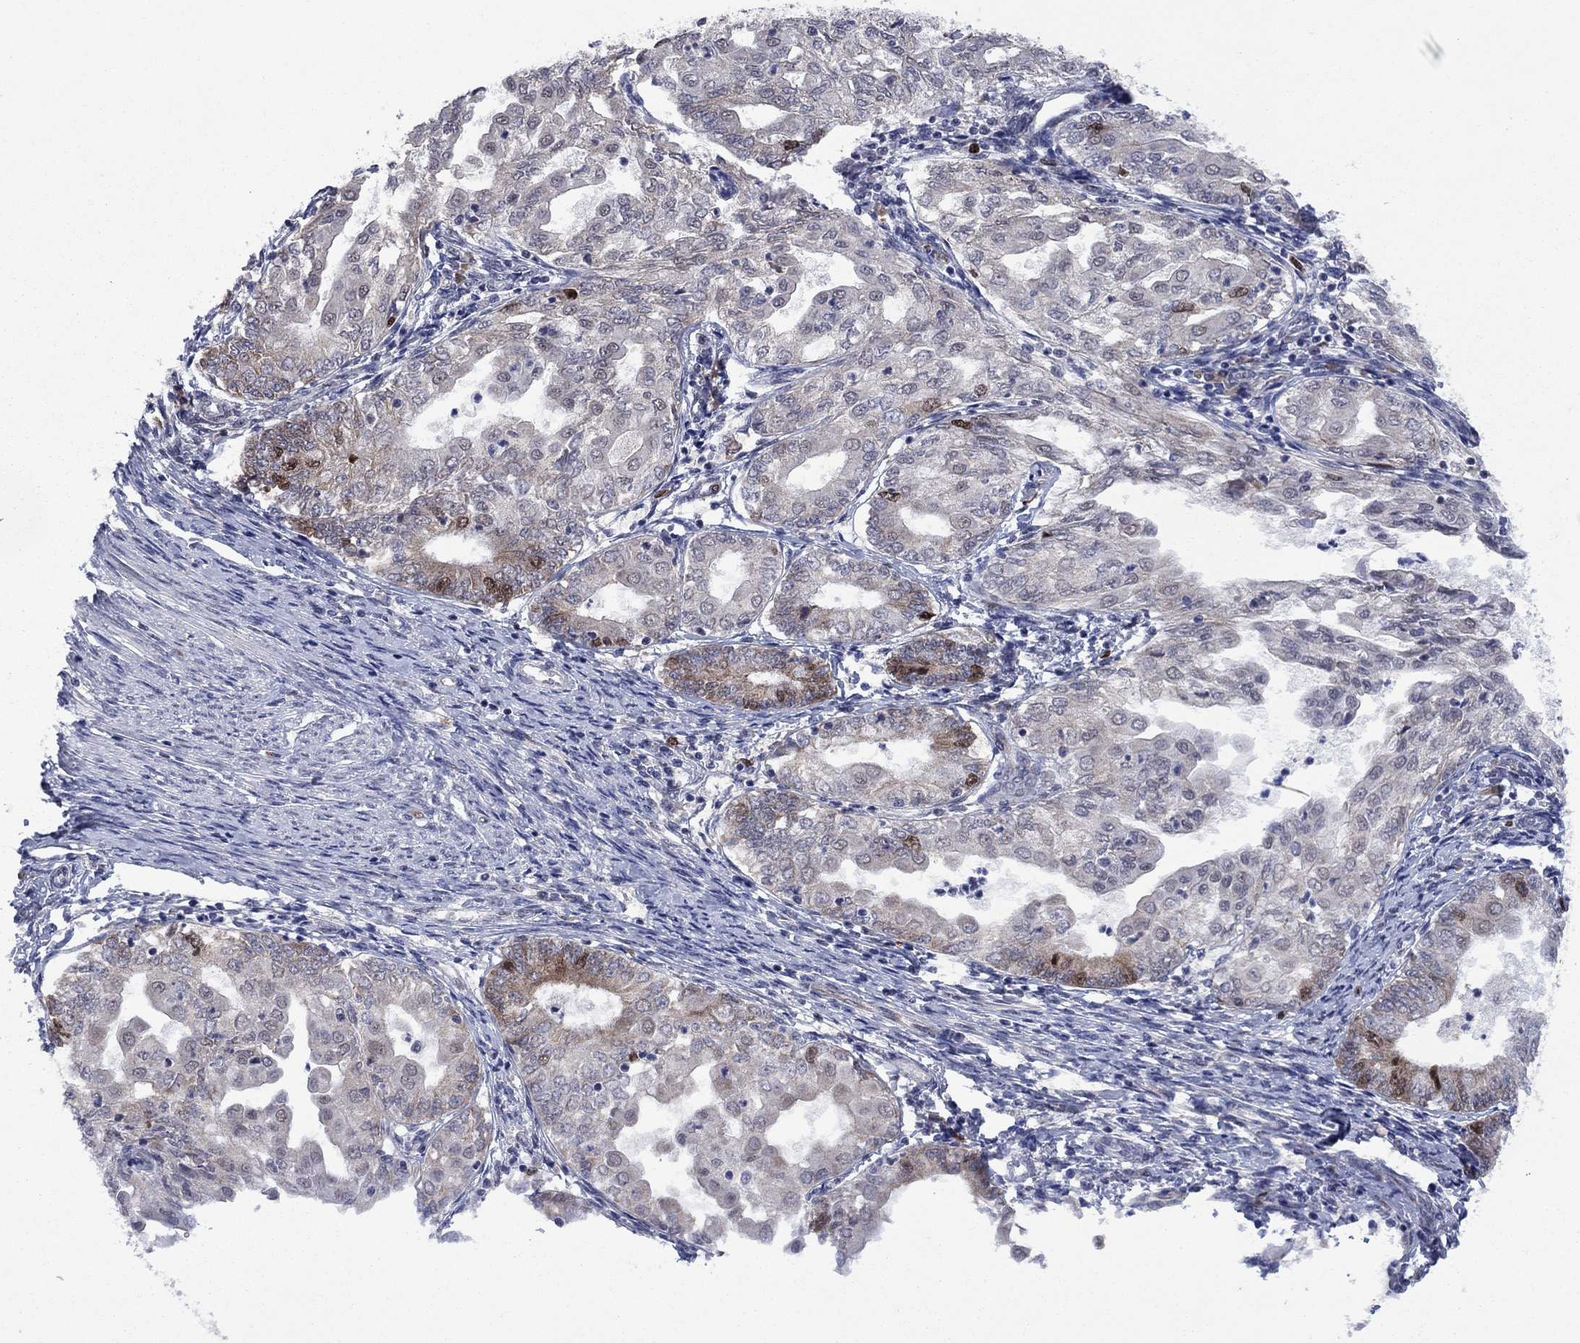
{"staining": {"intensity": "strong", "quantity": "<25%", "location": "nuclear"}, "tissue": "endometrial cancer", "cell_type": "Tumor cells", "image_type": "cancer", "snomed": [{"axis": "morphology", "description": "Adenocarcinoma, NOS"}, {"axis": "topography", "description": "Endometrium"}], "caption": "Immunohistochemistry micrograph of human endometrial adenocarcinoma stained for a protein (brown), which demonstrates medium levels of strong nuclear expression in about <25% of tumor cells.", "gene": "CDCA5", "patient": {"sex": "female", "age": 68}}